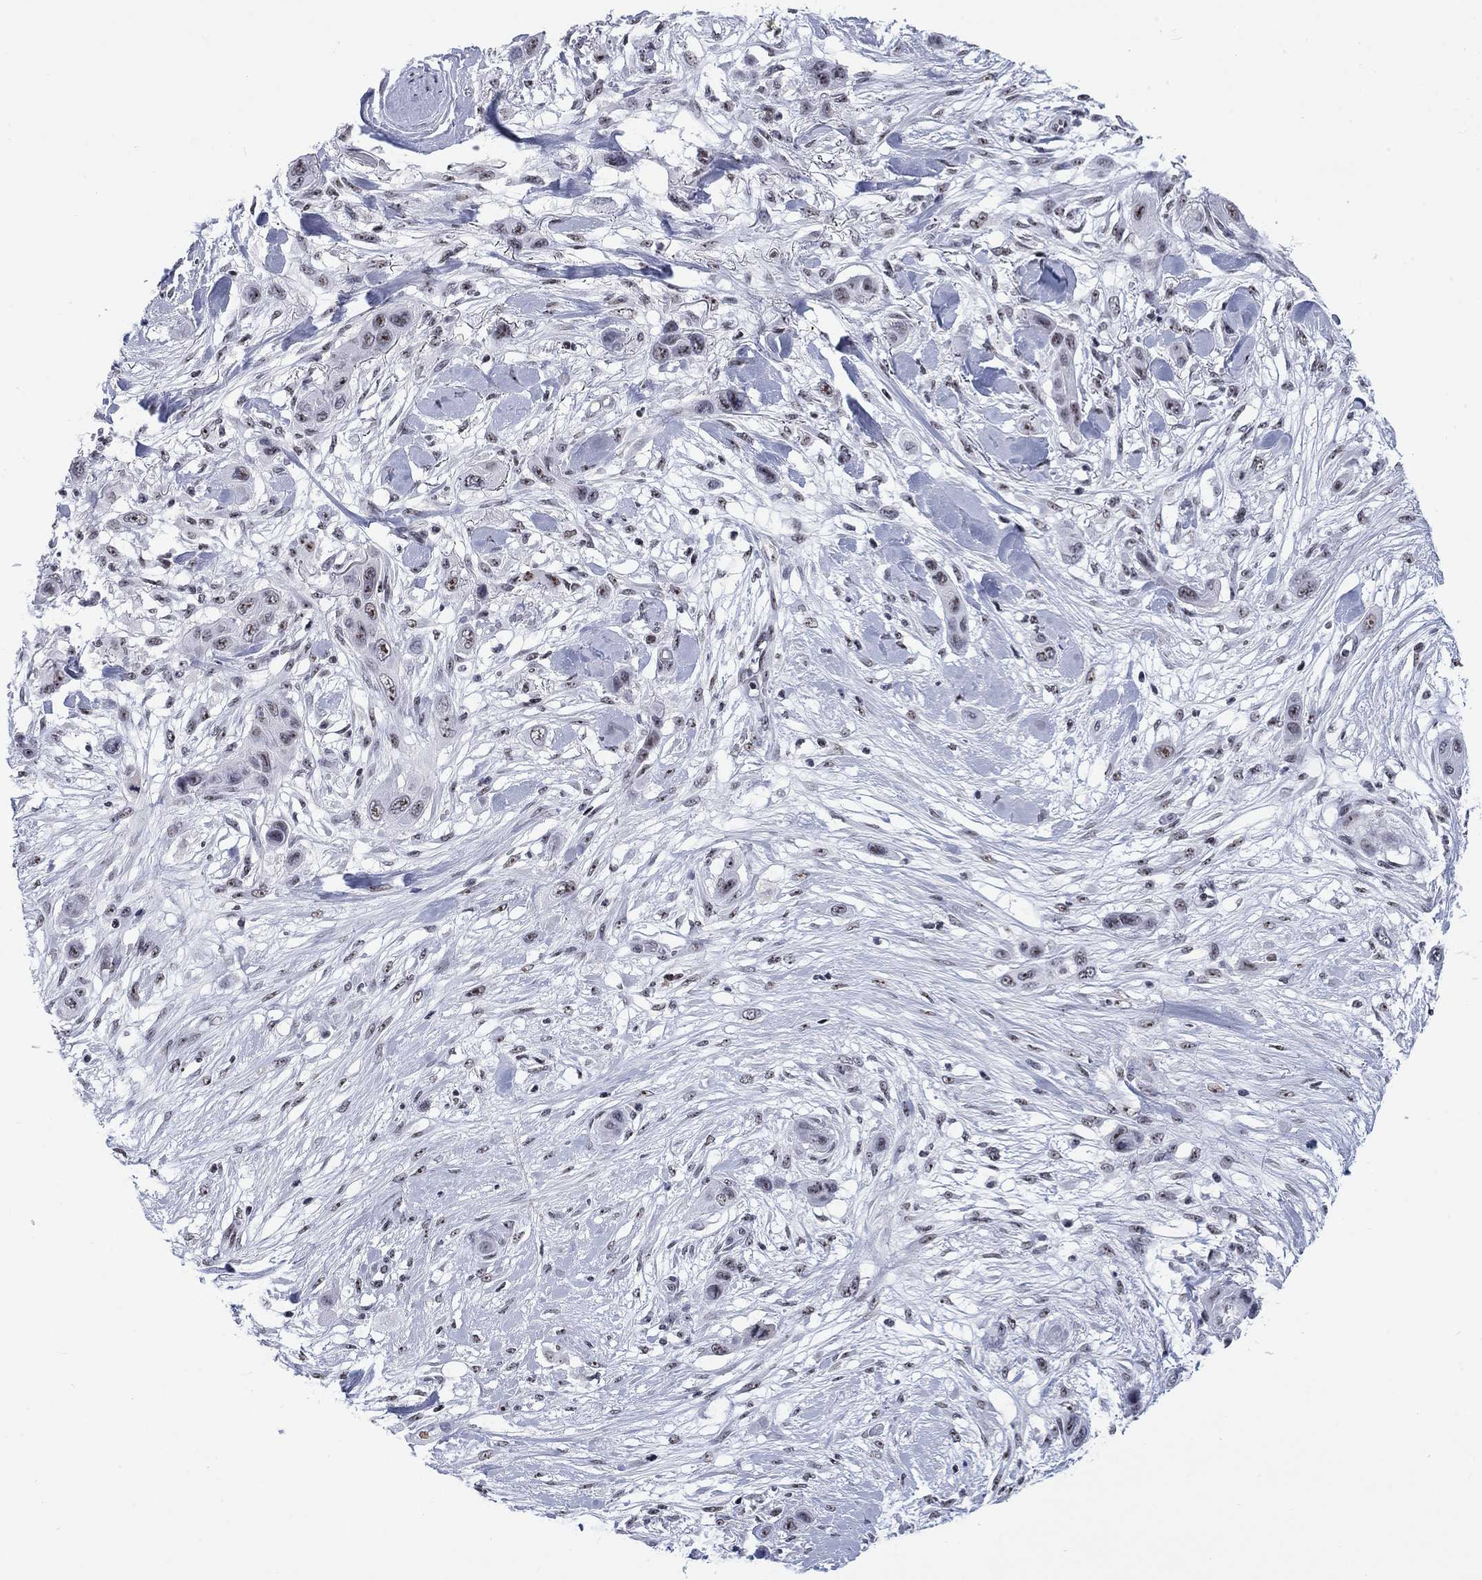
{"staining": {"intensity": "moderate", "quantity": "<25%", "location": "nuclear"}, "tissue": "skin cancer", "cell_type": "Tumor cells", "image_type": "cancer", "snomed": [{"axis": "morphology", "description": "Squamous cell carcinoma, NOS"}, {"axis": "topography", "description": "Skin"}], "caption": "An immunohistochemistry photomicrograph of neoplastic tissue is shown. Protein staining in brown shows moderate nuclear positivity in skin squamous cell carcinoma within tumor cells. Using DAB (brown) and hematoxylin (blue) stains, captured at high magnification using brightfield microscopy.", "gene": "CSRNP3", "patient": {"sex": "male", "age": 79}}